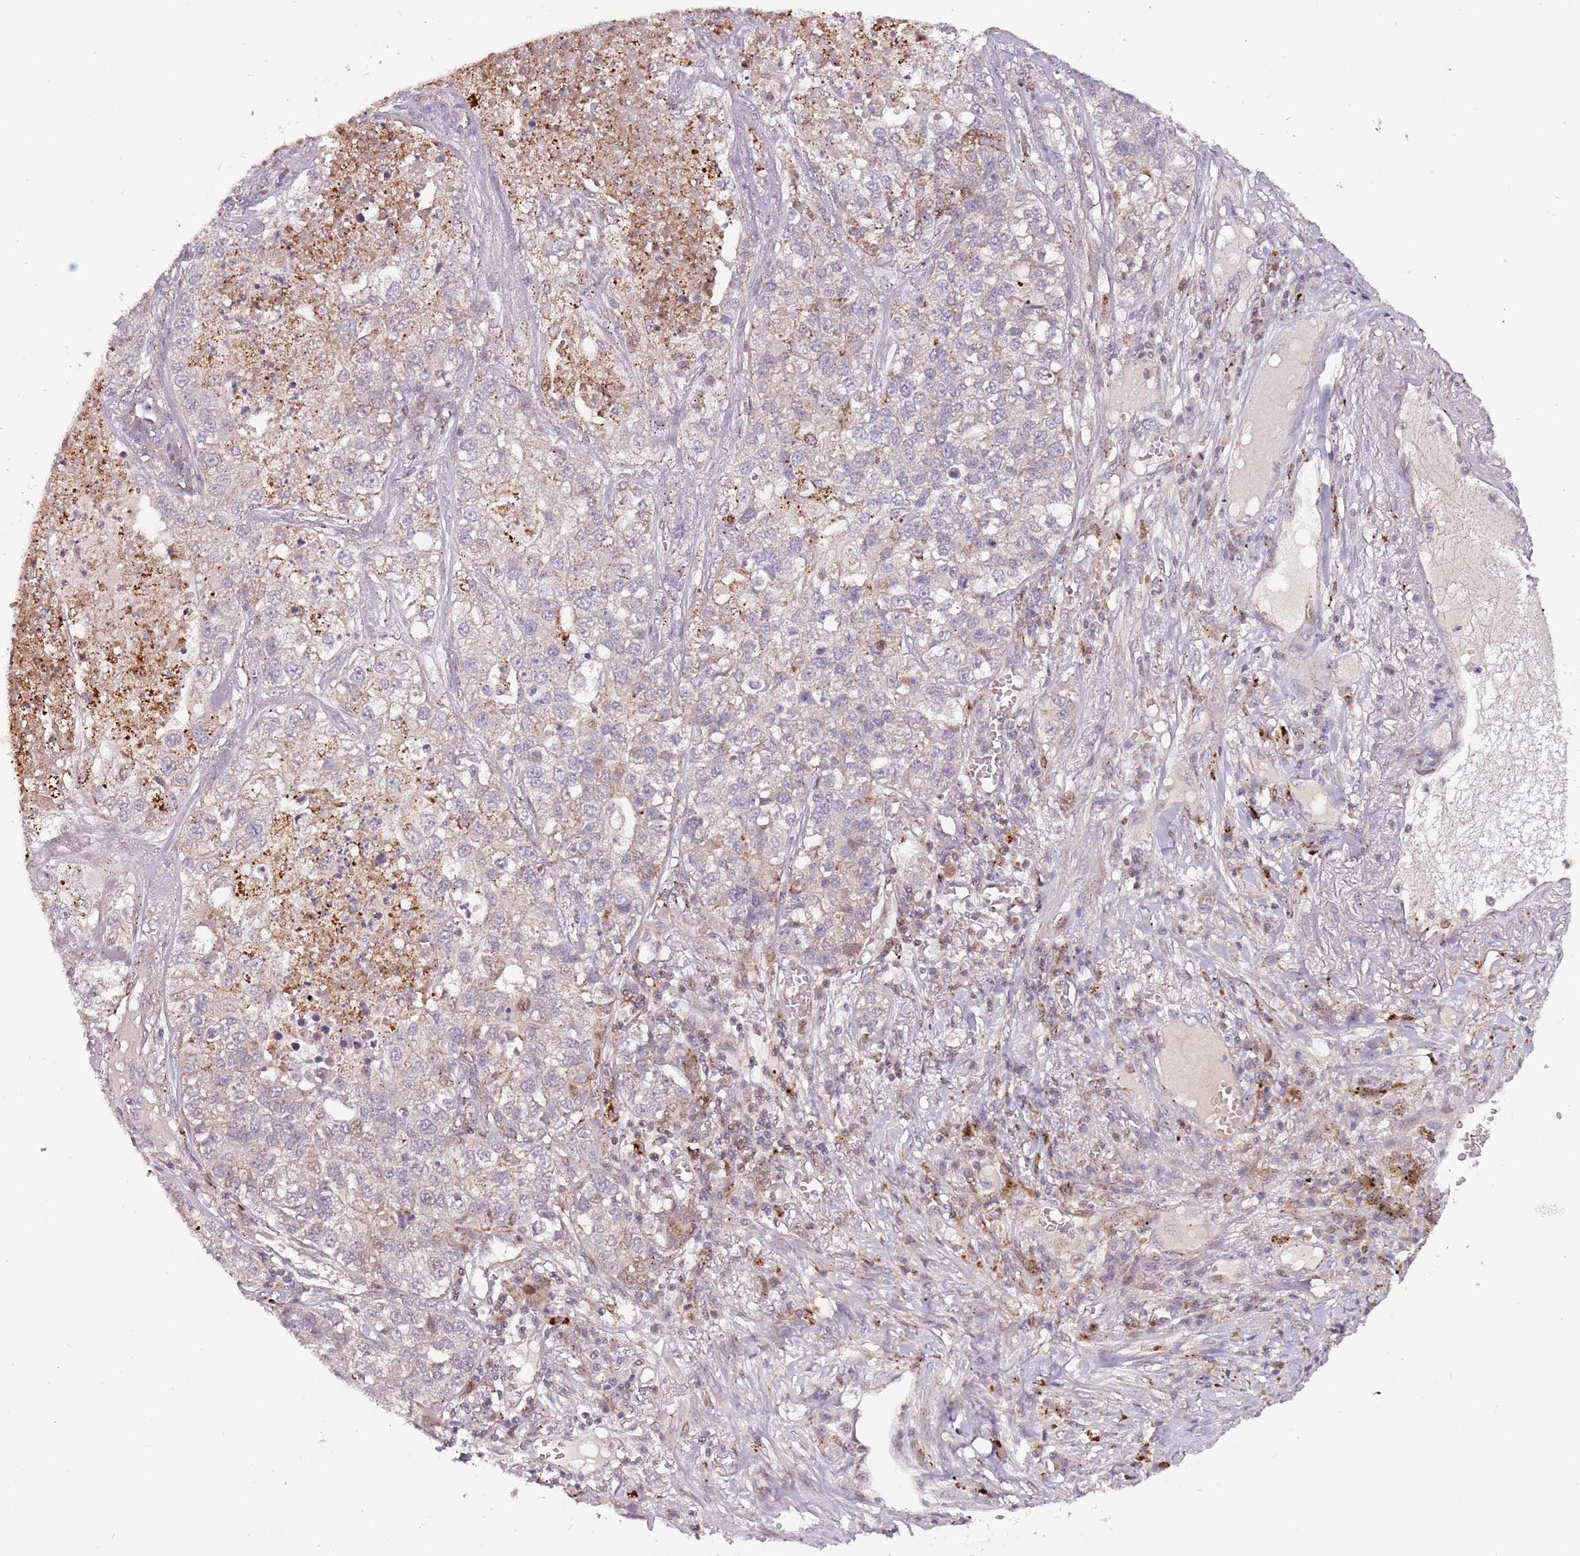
{"staining": {"intensity": "negative", "quantity": "none", "location": "none"}, "tissue": "lung cancer", "cell_type": "Tumor cells", "image_type": "cancer", "snomed": [{"axis": "morphology", "description": "Adenocarcinoma, NOS"}, {"axis": "topography", "description": "Lung"}], "caption": "This is an immunohistochemistry (IHC) histopathology image of adenocarcinoma (lung). There is no expression in tumor cells.", "gene": "ULK3", "patient": {"sex": "male", "age": 49}}